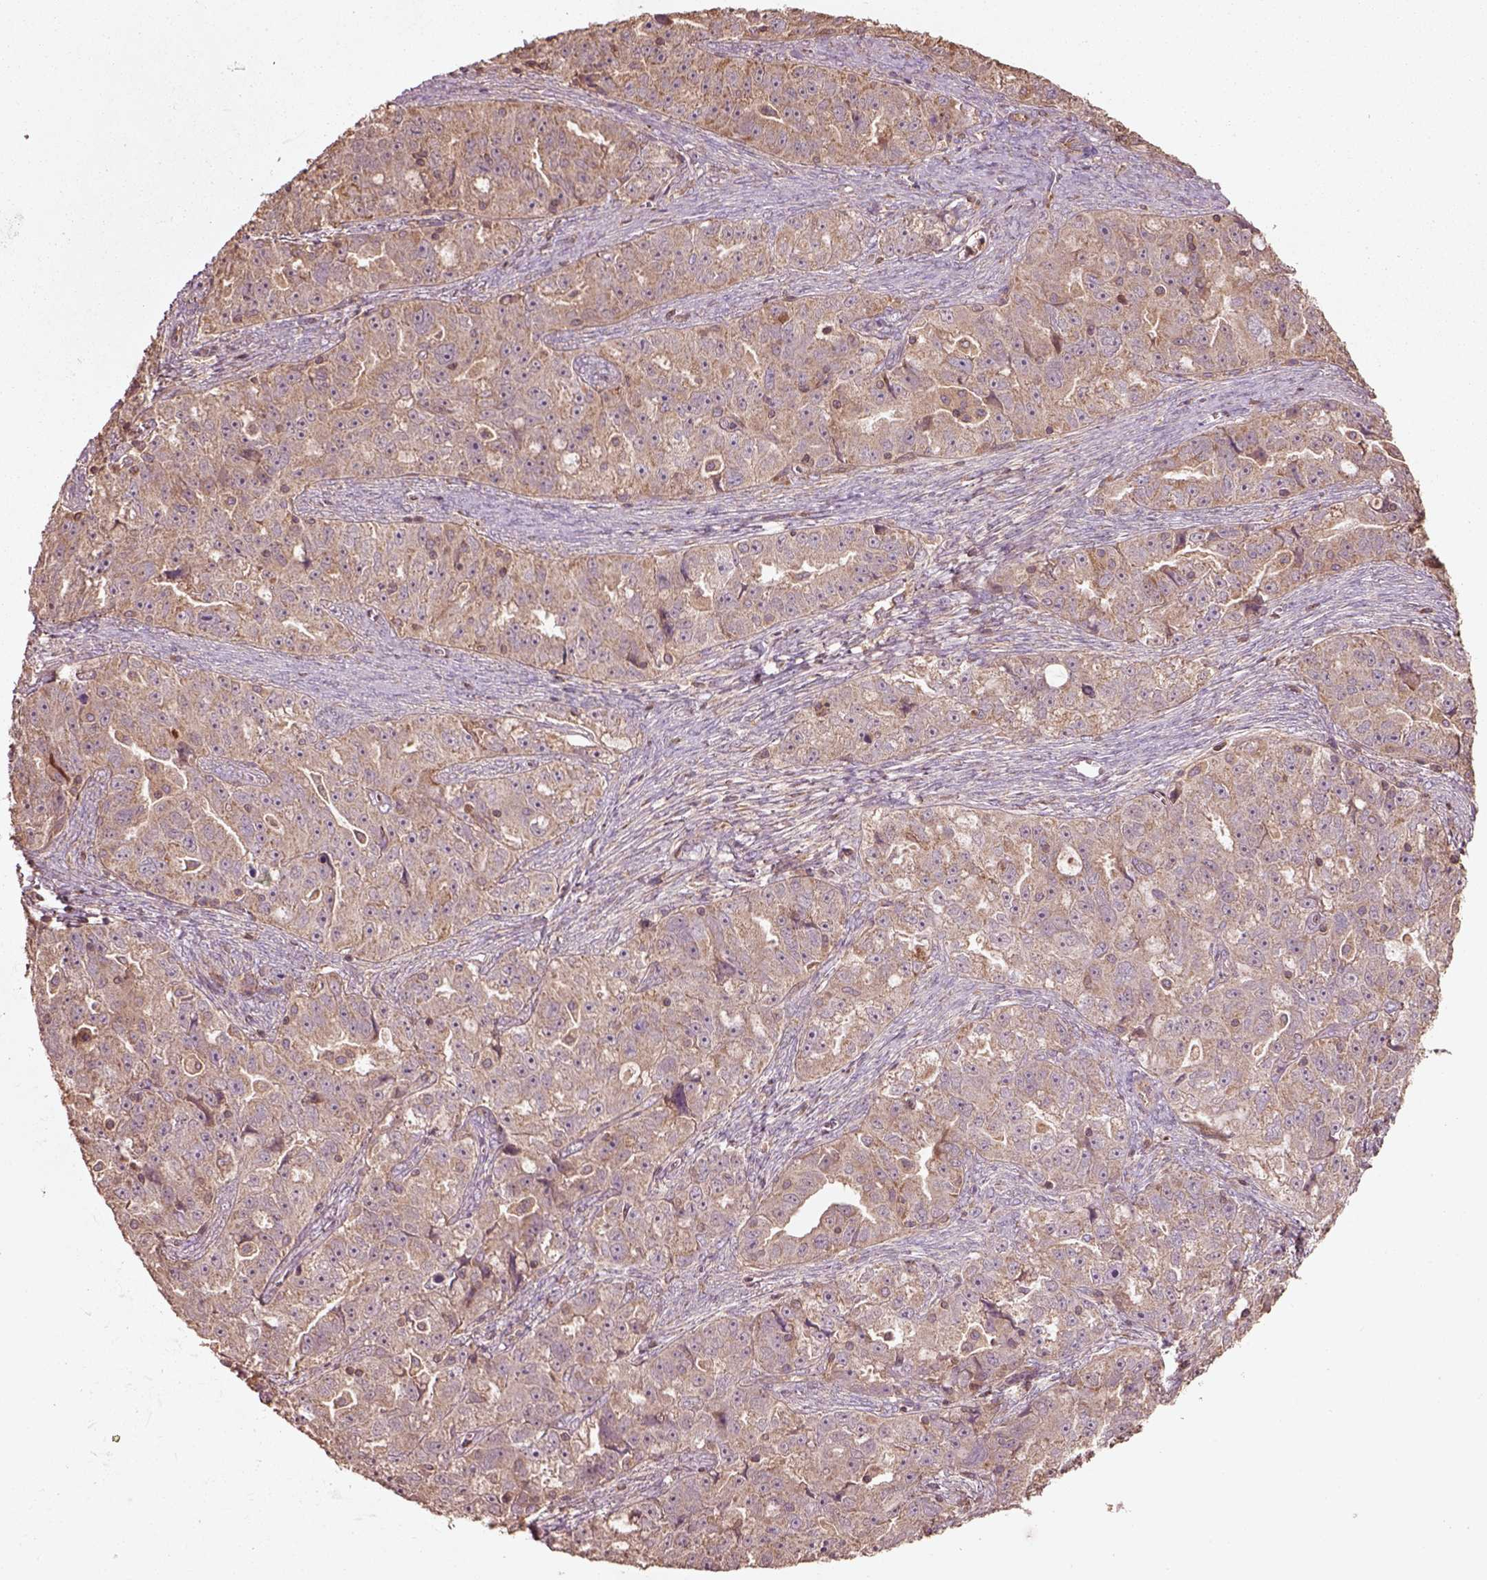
{"staining": {"intensity": "weak", "quantity": ">75%", "location": "cytoplasmic/membranous"}, "tissue": "ovarian cancer", "cell_type": "Tumor cells", "image_type": "cancer", "snomed": [{"axis": "morphology", "description": "Cystadenocarcinoma, serous, NOS"}, {"axis": "topography", "description": "Ovary"}], "caption": "Tumor cells display weak cytoplasmic/membranous expression in about >75% of cells in serous cystadenocarcinoma (ovarian).", "gene": "TRADD", "patient": {"sex": "female", "age": 51}}